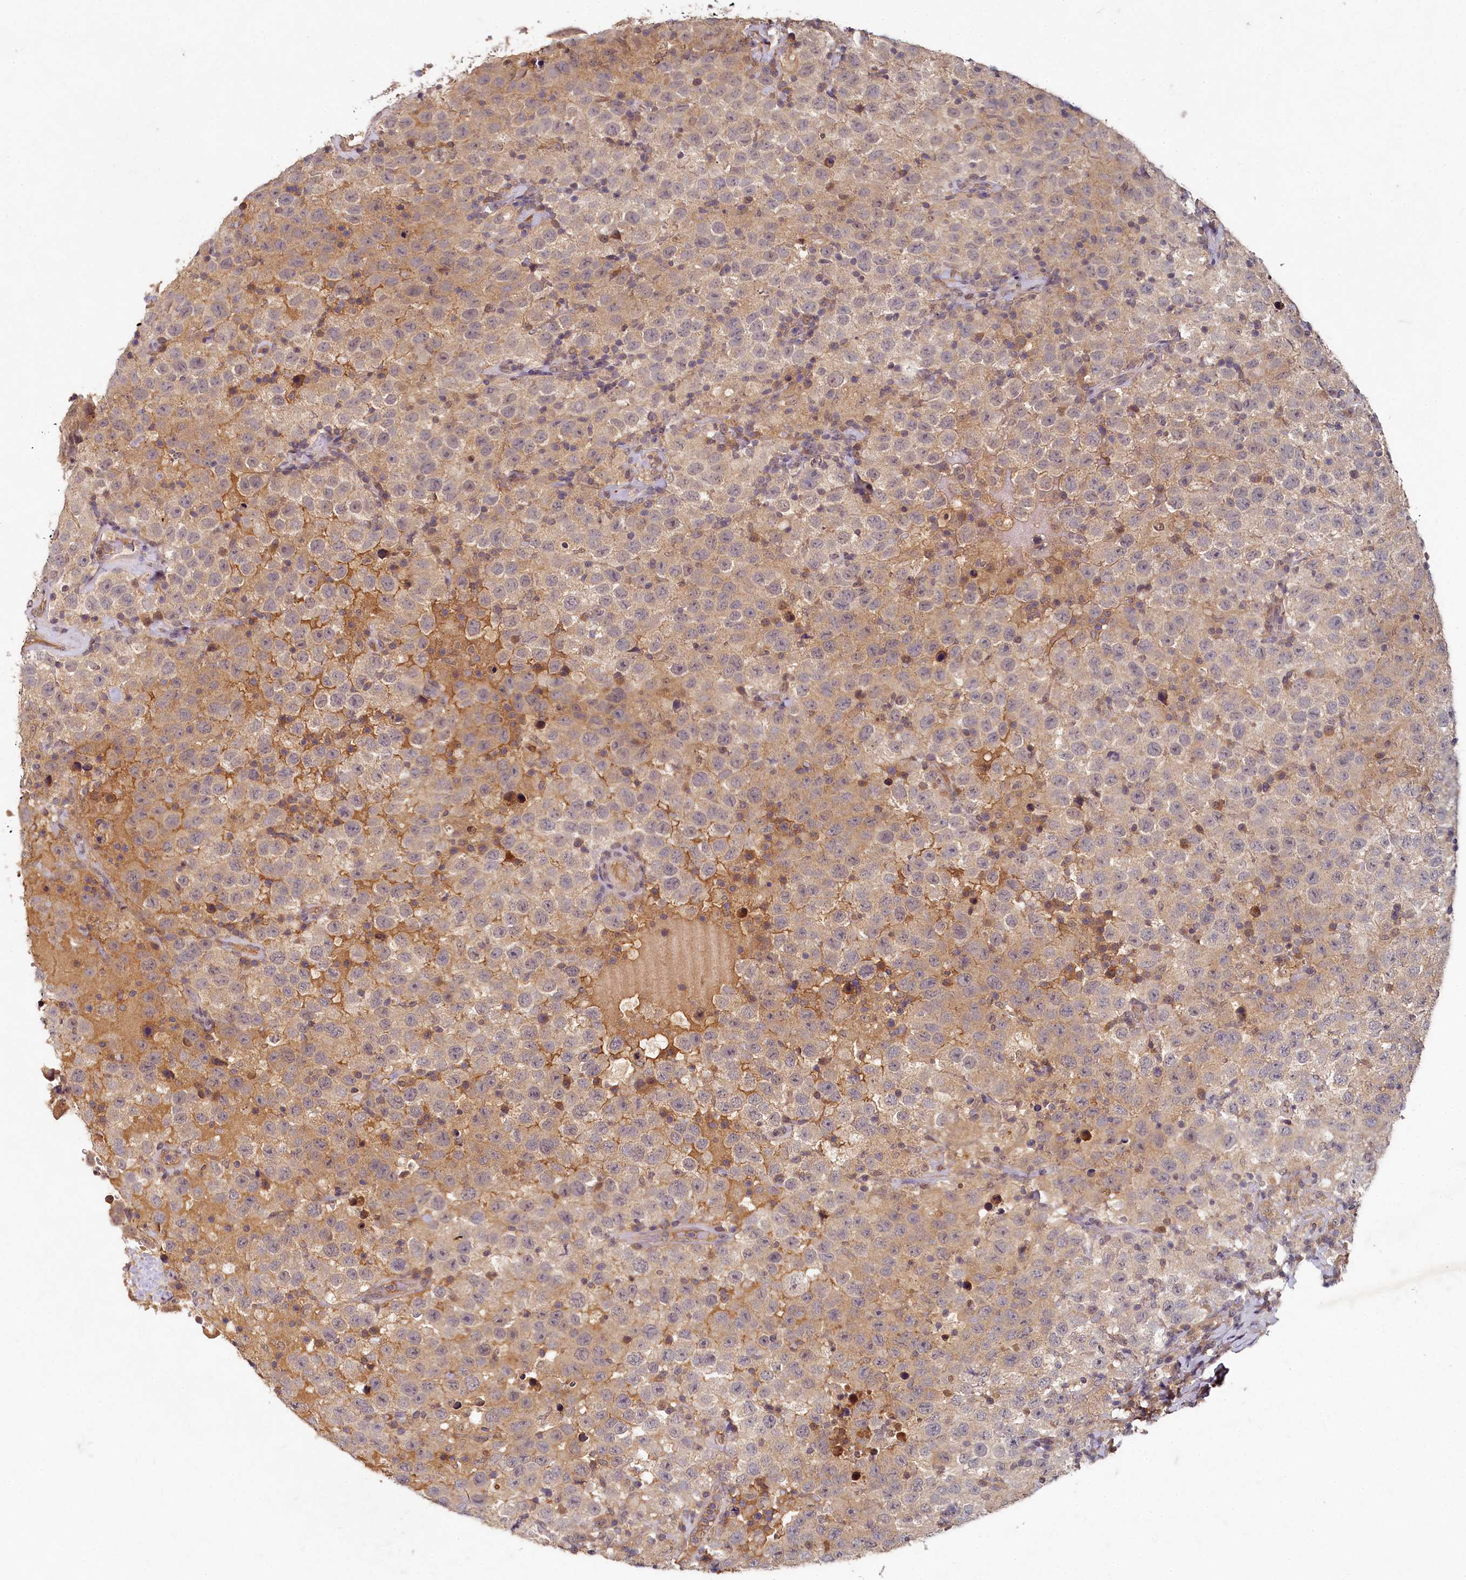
{"staining": {"intensity": "weak", "quantity": ">75%", "location": "cytoplasmic/membranous"}, "tissue": "testis cancer", "cell_type": "Tumor cells", "image_type": "cancer", "snomed": [{"axis": "morphology", "description": "Seminoma, NOS"}, {"axis": "topography", "description": "Testis"}], "caption": "Seminoma (testis) tissue exhibits weak cytoplasmic/membranous staining in approximately >75% of tumor cells, visualized by immunohistochemistry. Using DAB (brown) and hematoxylin (blue) stains, captured at high magnification using brightfield microscopy.", "gene": "HERC3", "patient": {"sex": "male", "age": 41}}